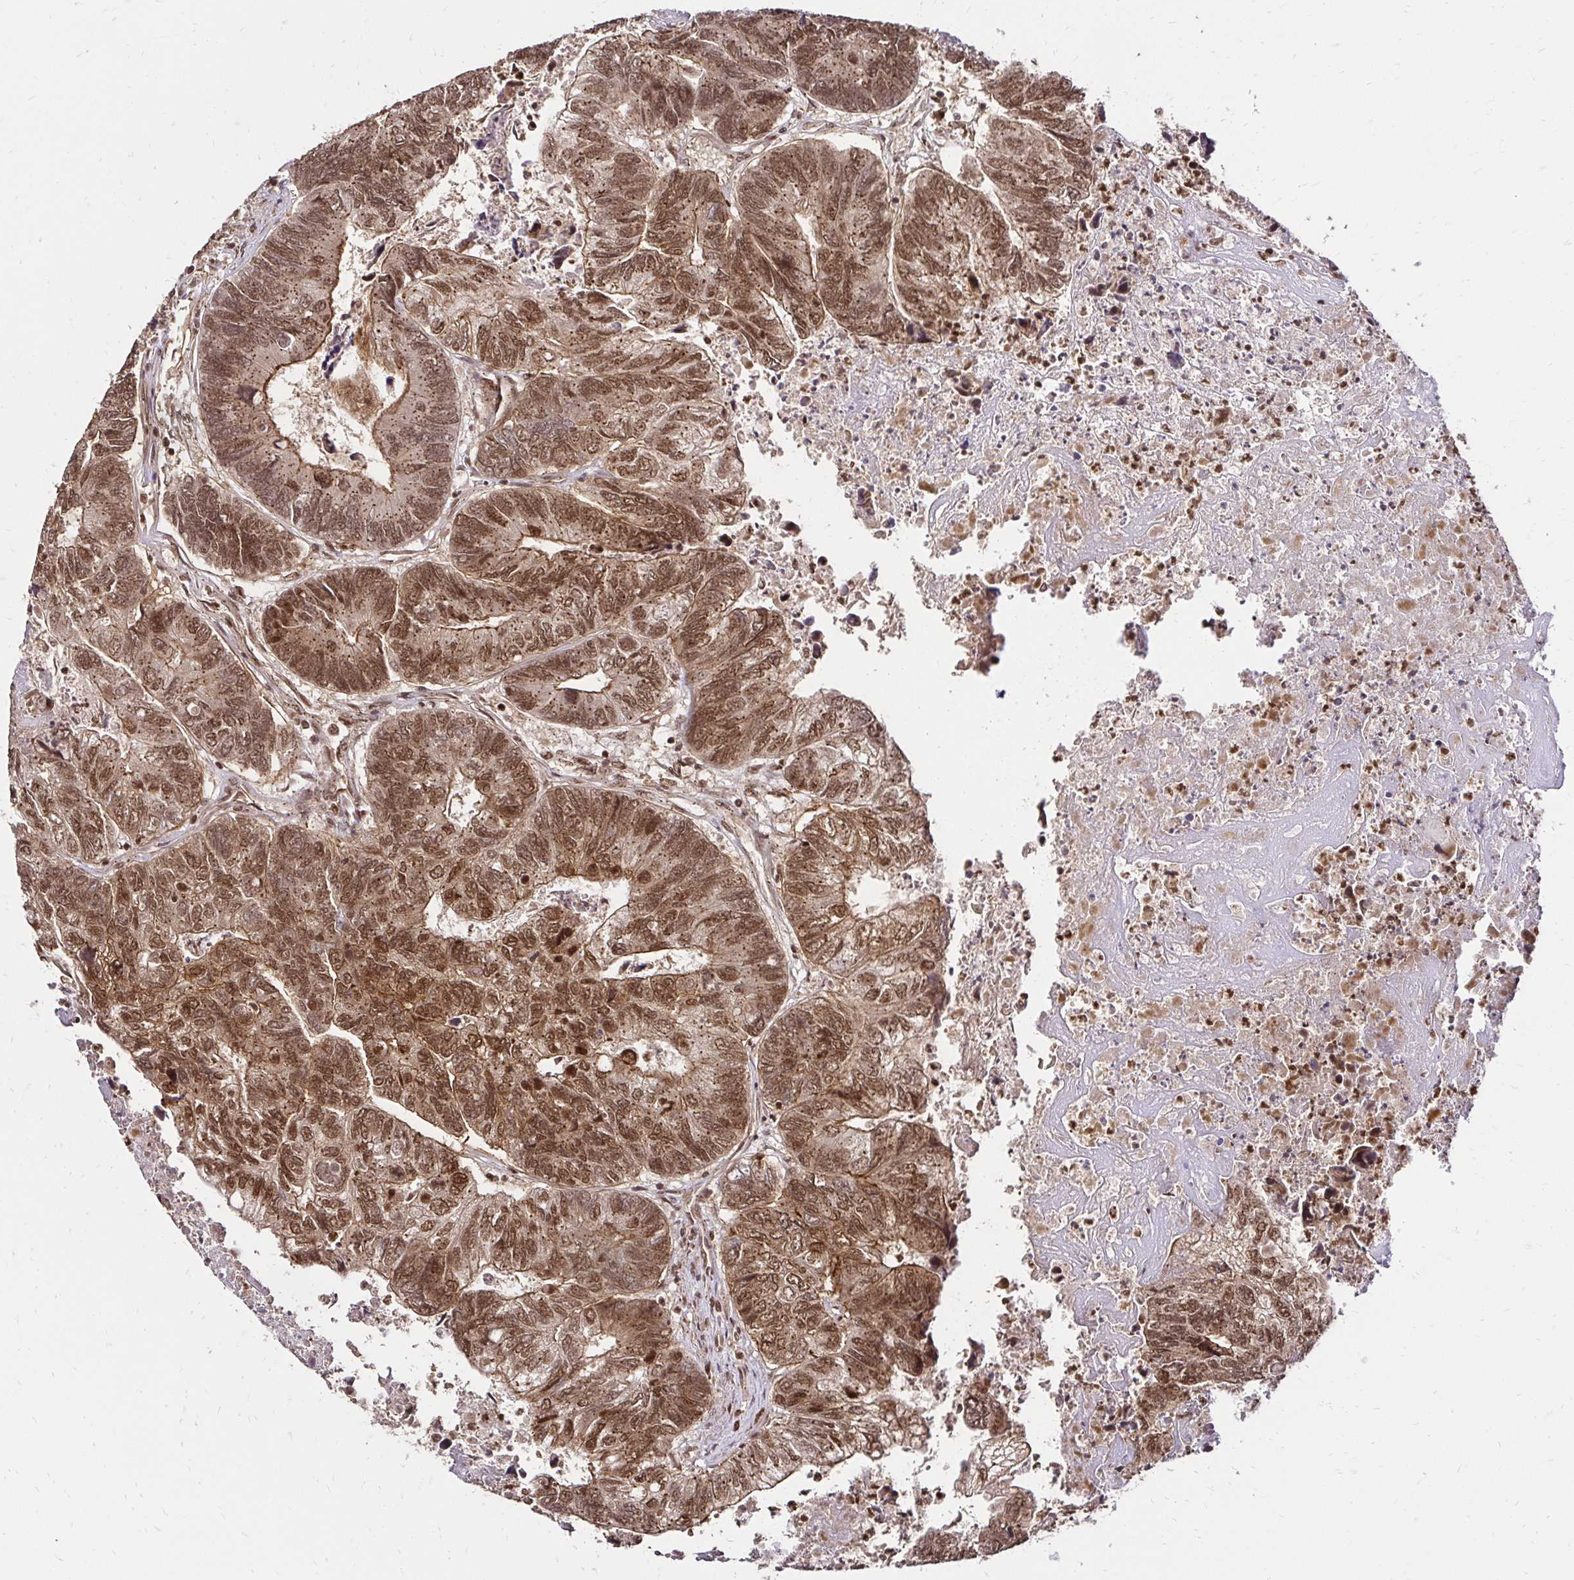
{"staining": {"intensity": "moderate", "quantity": ">75%", "location": "cytoplasmic/membranous,nuclear"}, "tissue": "colorectal cancer", "cell_type": "Tumor cells", "image_type": "cancer", "snomed": [{"axis": "morphology", "description": "Adenocarcinoma, NOS"}, {"axis": "topography", "description": "Colon"}], "caption": "Immunohistochemical staining of human colorectal cancer reveals moderate cytoplasmic/membranous and nuclear protein positivity in about >75% of tumor cells.", "gene": "GLYR1", "patient": {"sex": "female", "age": 67}}